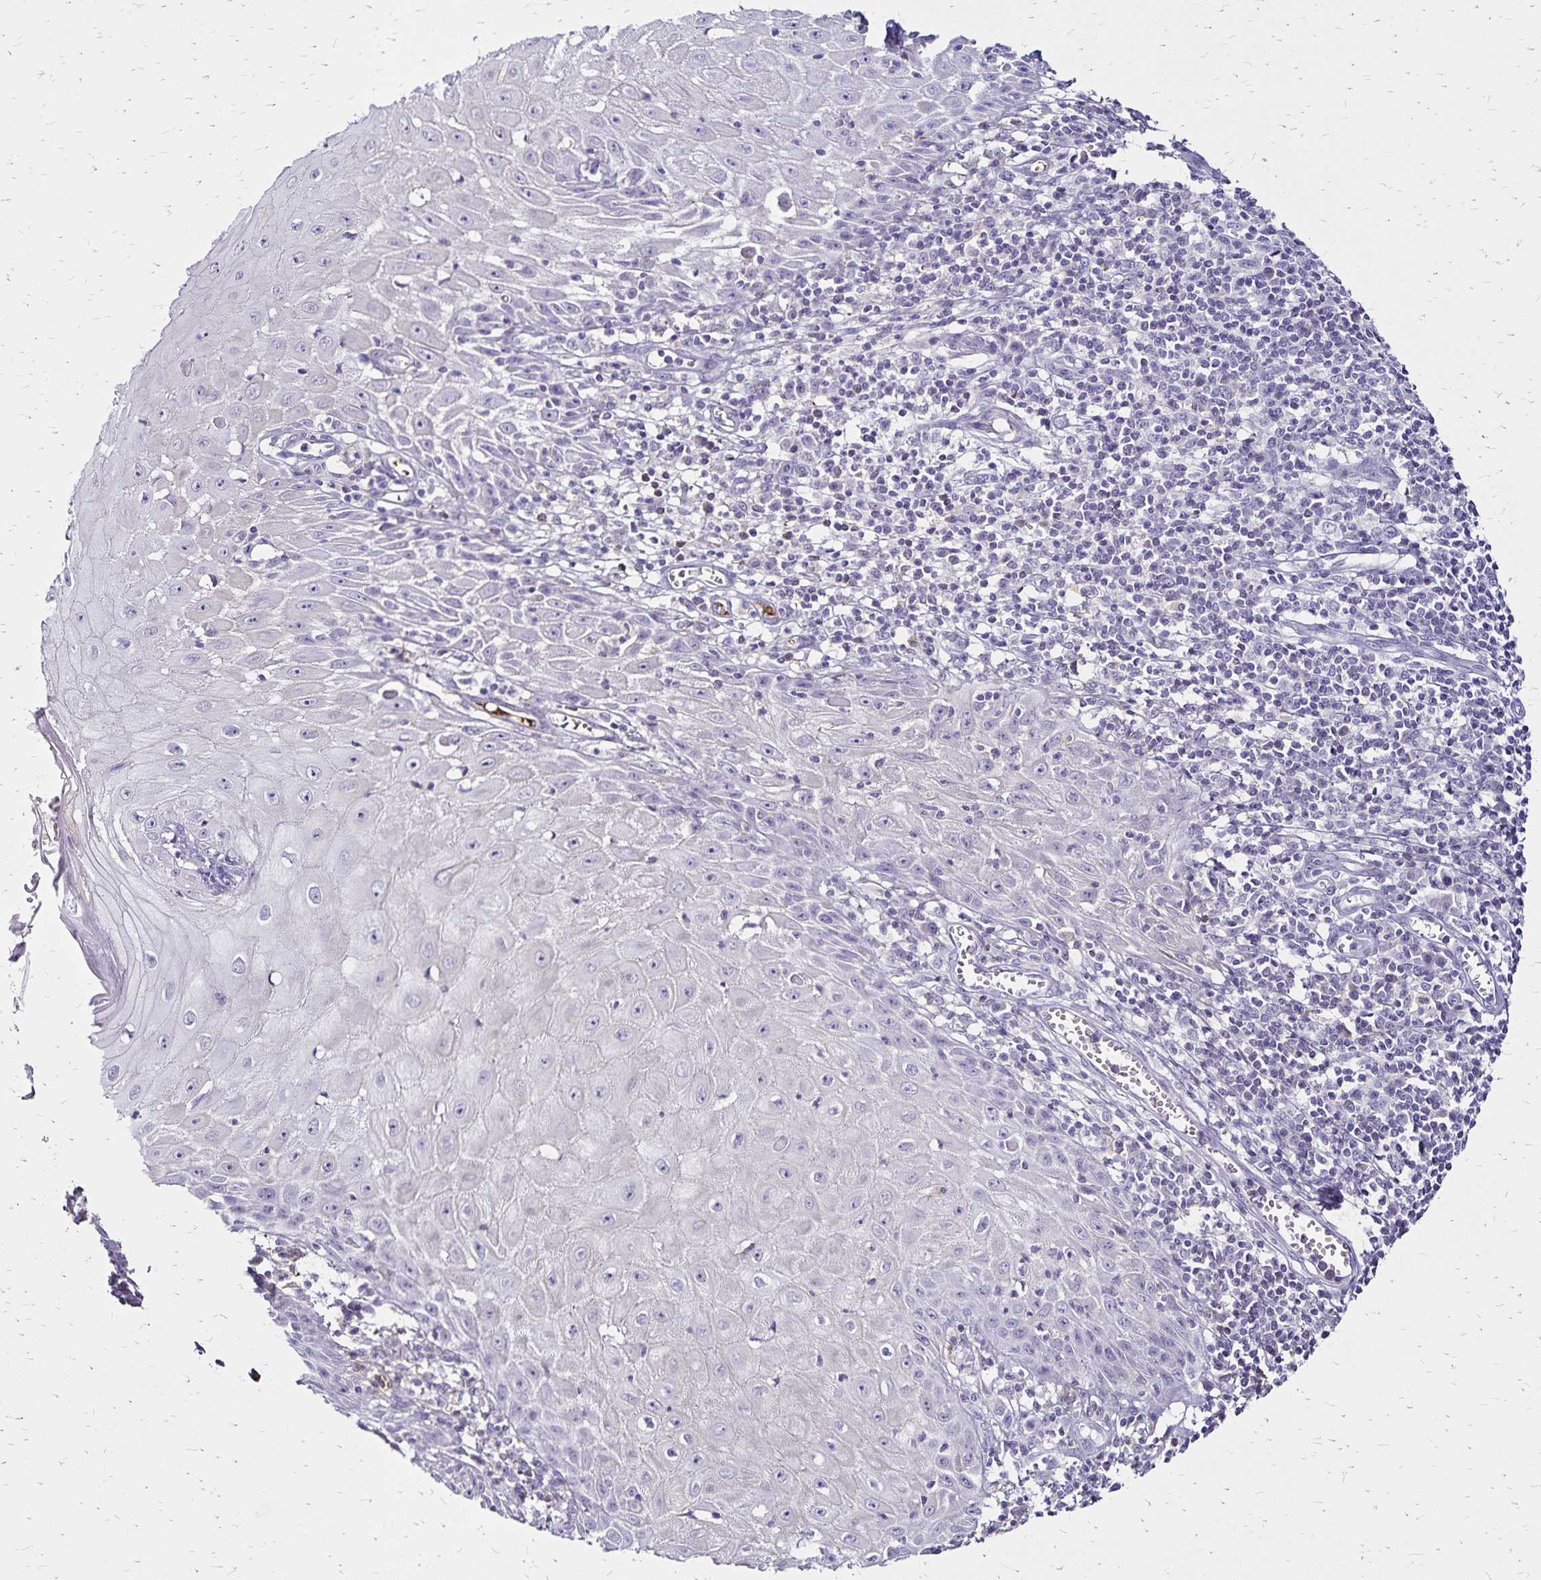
{"staining": {"intensity": "negative", "quantity": "none", "location": "none"}, "tissue": "skin cancer", "cell_type": "Tumor cells", "image_type": "cancer", "snomed": [{"axis": "morphology", "description": "Squamous cell carcinoma, NOS"}, {"axis": "topography", "description": "Skin"}], "caption": "Immunohistochemistry histopathology image of skin cancer stained for a protein (brown), which shows no positivity in tumor cells. The staining was performed using DAB (3,3'-diaminobenzidine) to visualize the protein expression in brown, while the nuclei were stained in blue with hematoxylin (Magnification: 20x).", "gene": "KISS1", "patient": {"sex": "female", "age": 73}}